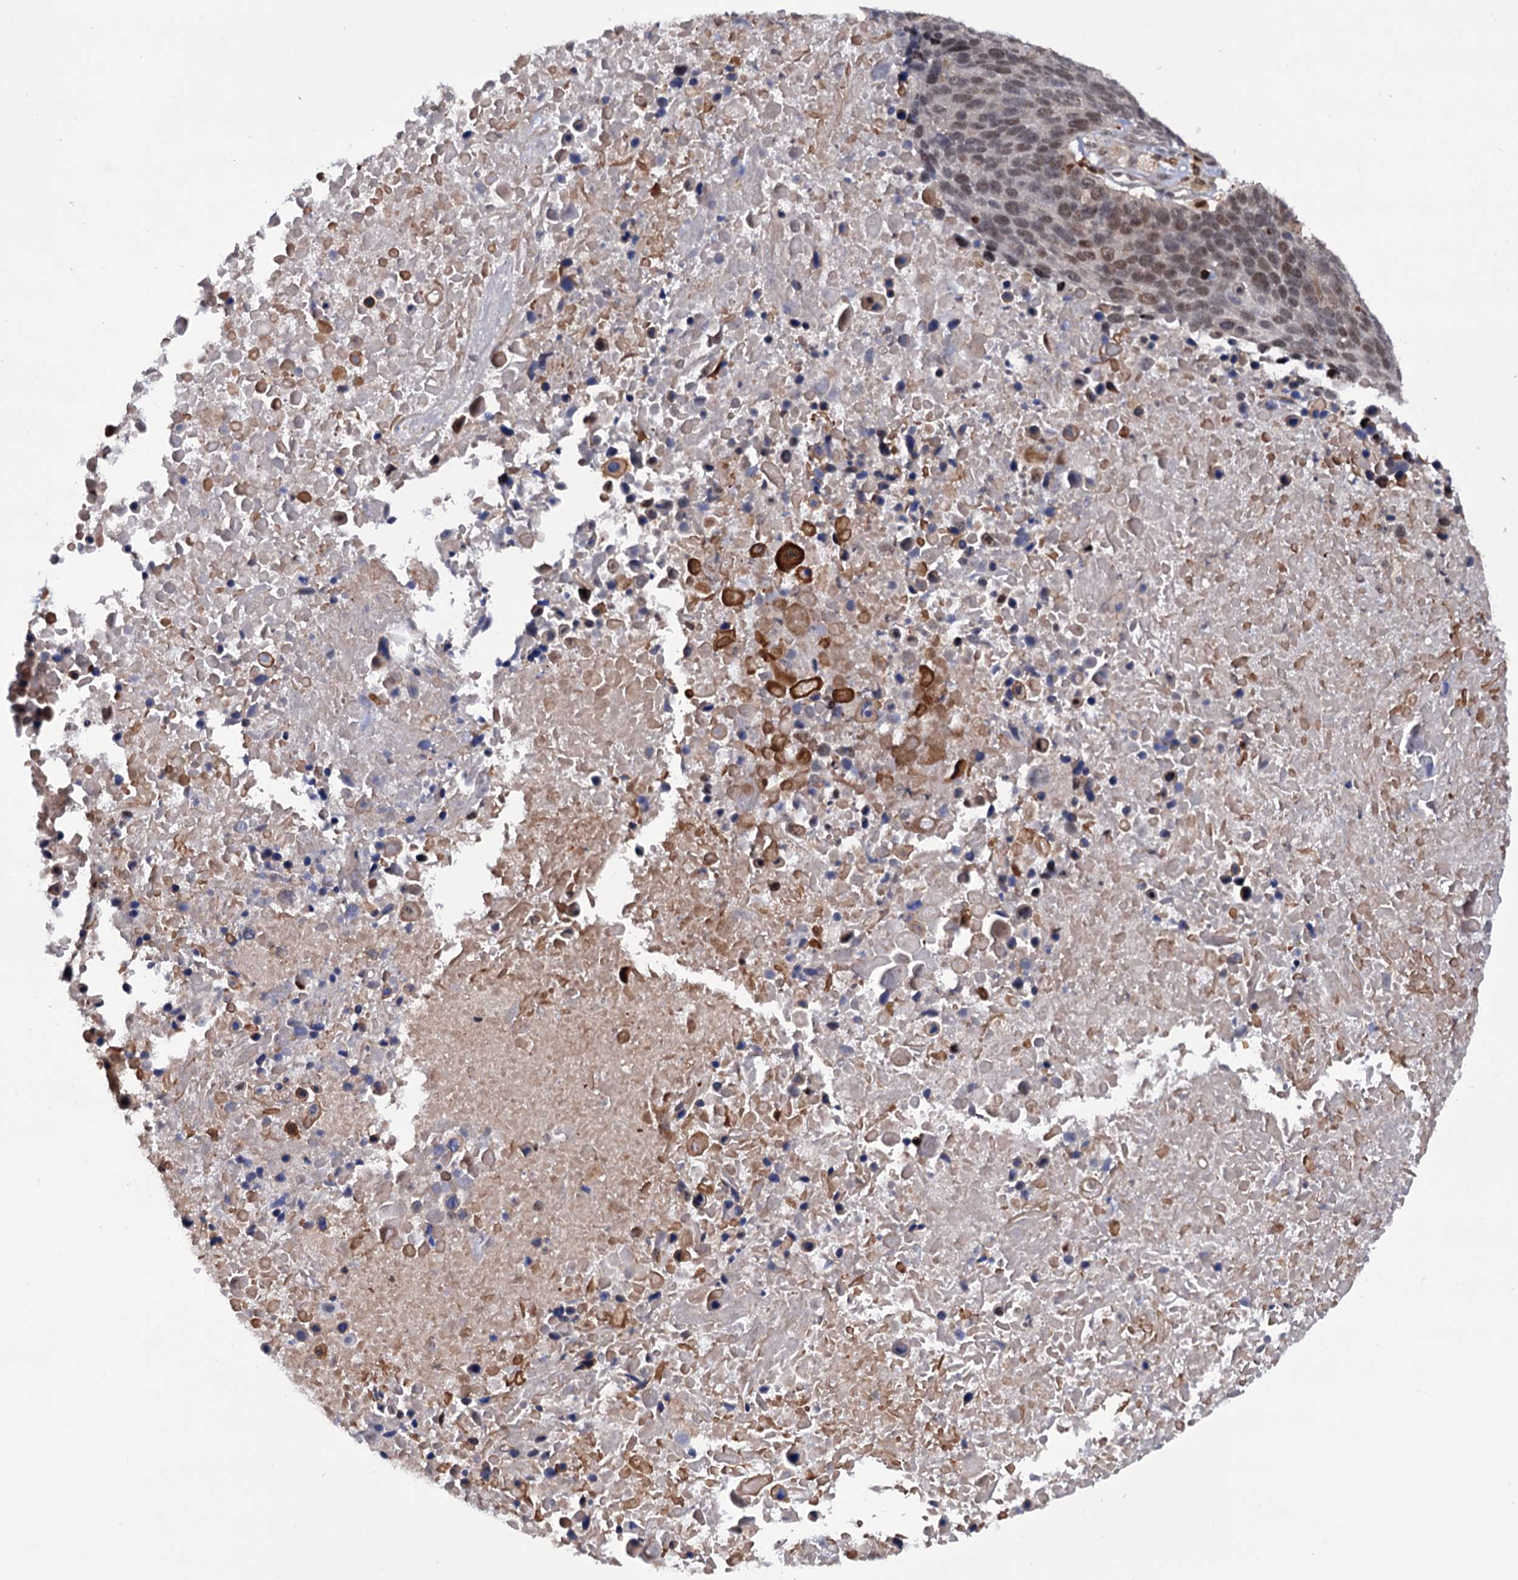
{"staining": {"intensity": "moderate", "quantity": ">75%", "location": "nuclear"}, "tissue": "lung cancer", "cell_type": "Tumor cells", "image_type": "cancer", "snomed": [{"axis": "morphology", "description": "Normal tissue, NOS"}, {"axis": "morphology", "description": "Squamous cell carcinoma, NOS"}, {"axis": "topography", "description": "Lymph node"}, {"axis": "topography", "description": "Lung"}], "caption": "Tumor cells display medium levels of moderate nuclear positivity in about >75% of cells in lung cancer.", "gene": "RNASEH2B", "patient": {"sex": "male", "age": 66}}